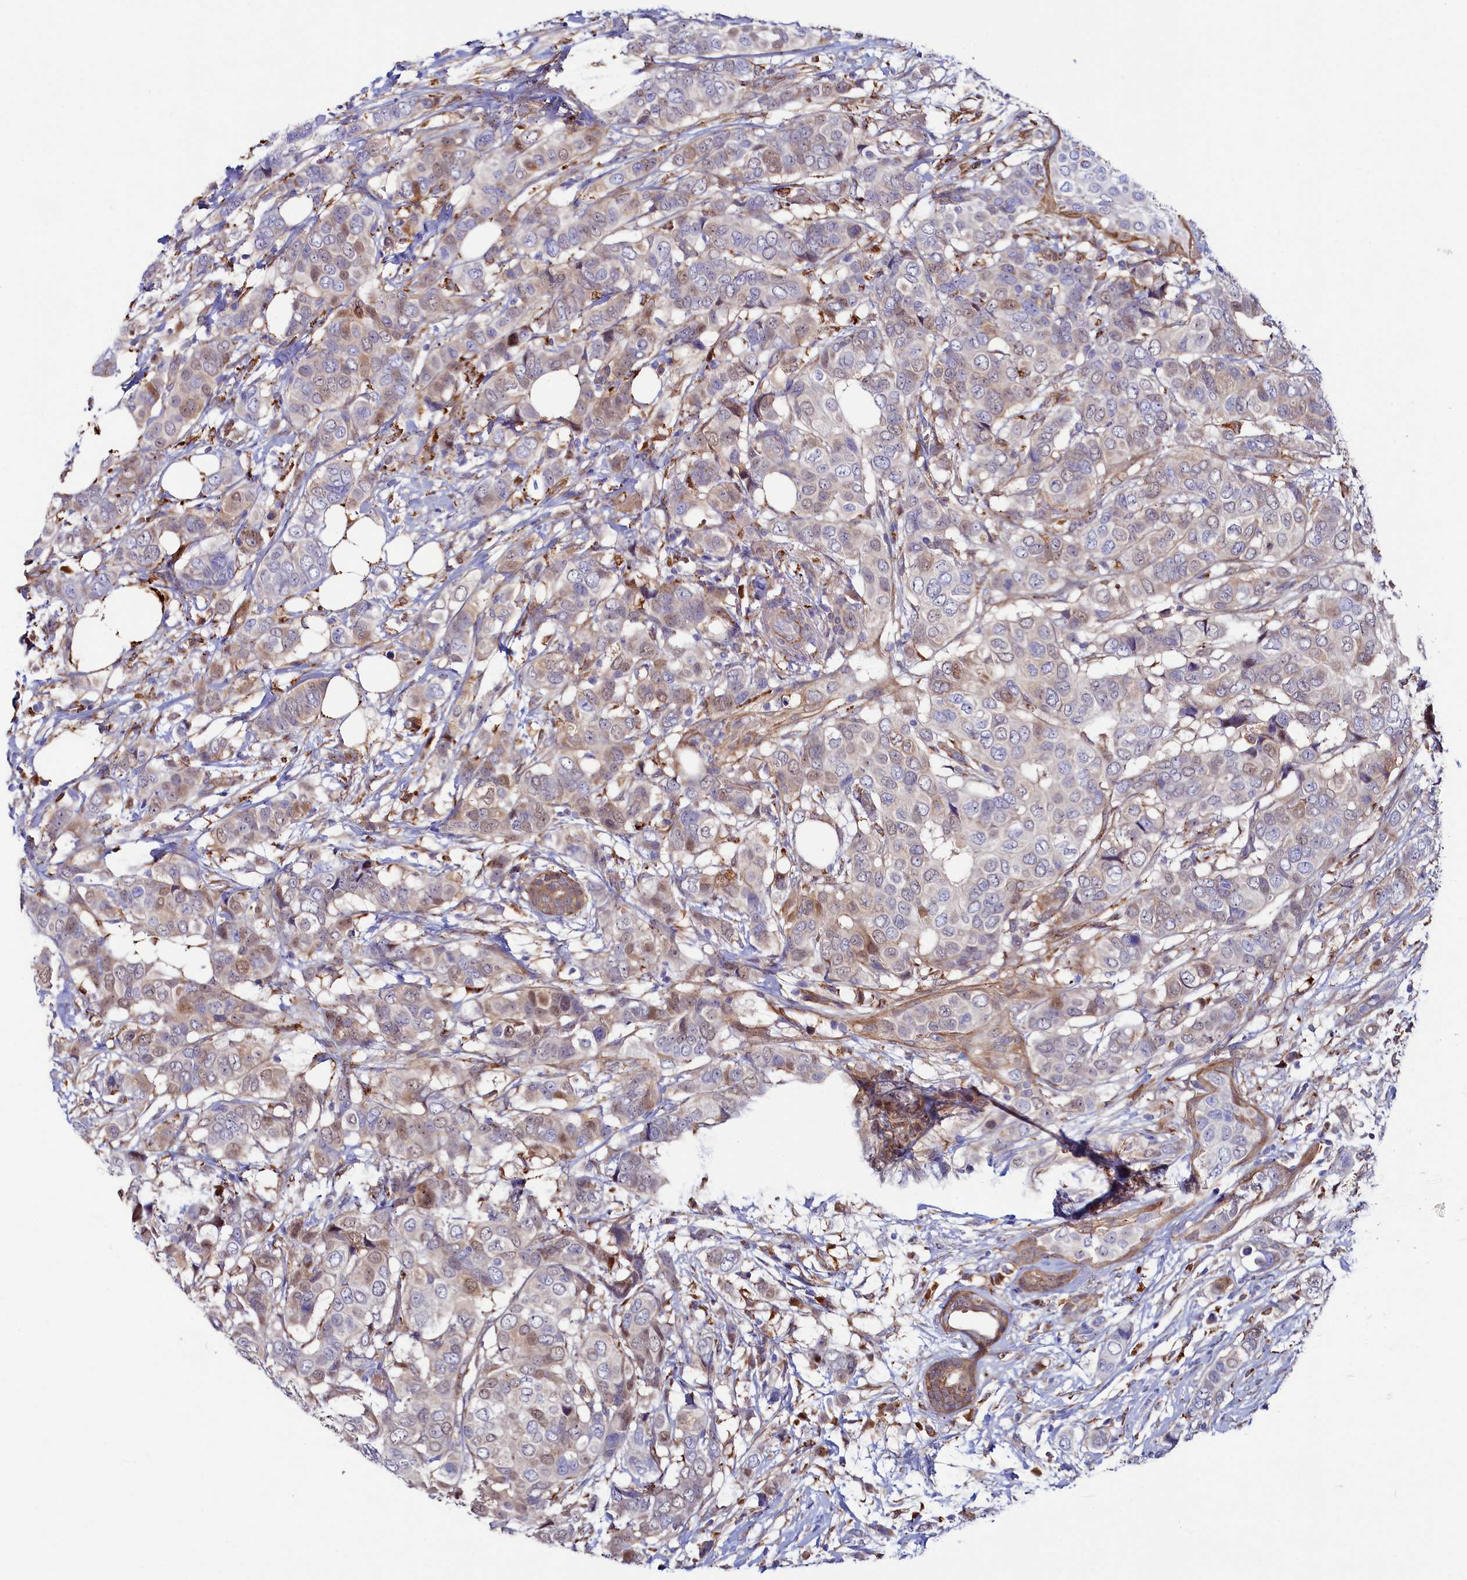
{"staining": {"intensity": "weak", "quantity": "25%-75%", "location": "cytoplasmic/membranous,nuclear"}, "tissue": "breast cancer", "cell_type": "Tumor cells", "image_type": "cancer", "snomed": [{"axis": "morphology", "description": "Lobular carcinoma"}, {"axis": "topography", "description": "Breast"}], "caption": "Tumor cells demonstrate low levels of weak cytoplasmic/membranous and nuclear staining in approximately 25%-75% of cells in breast lobular carcinoma.", "gene": "ASTE1", "patient": {"sex": "female", "age": 51}}